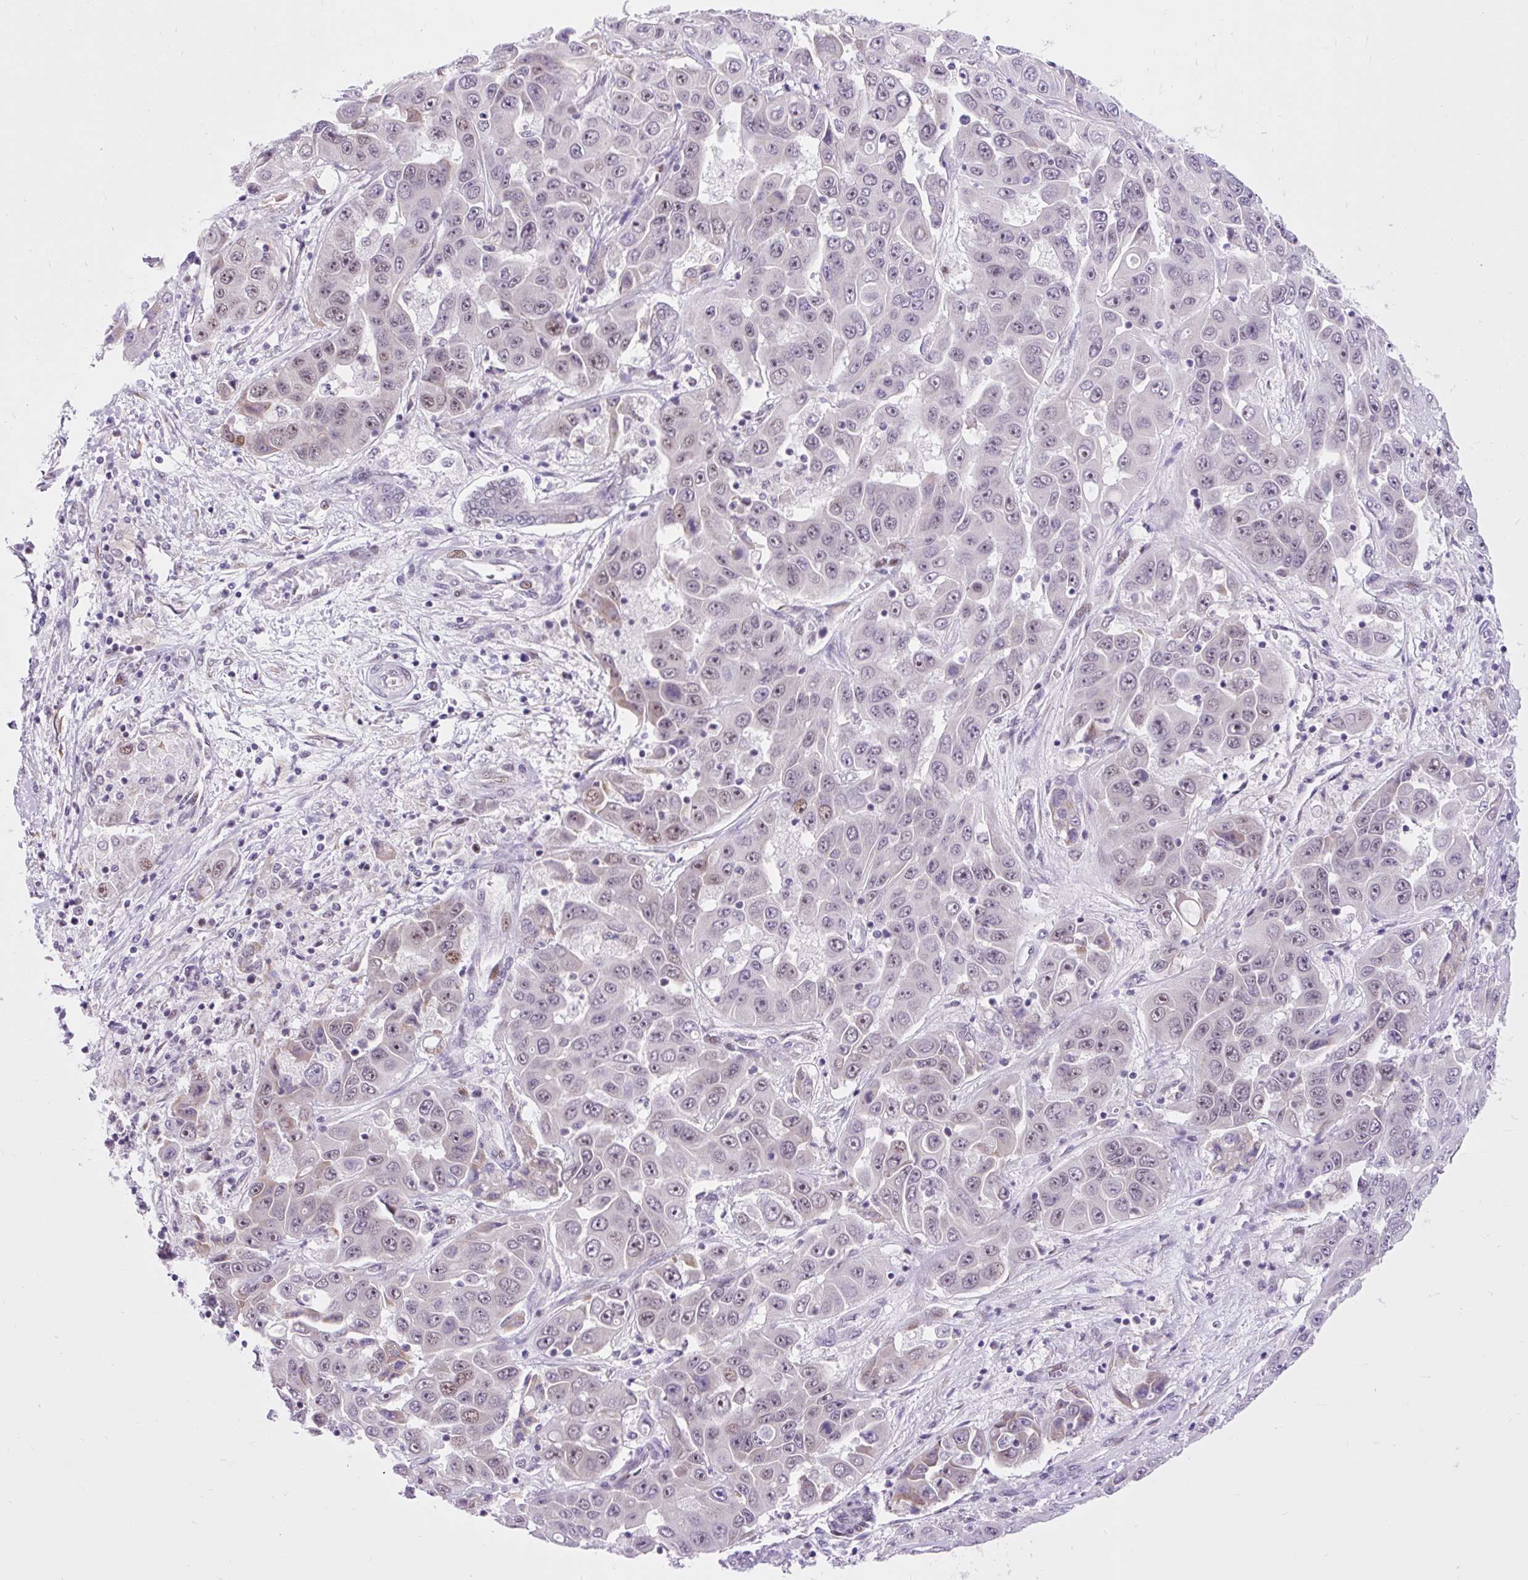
{"staining": {"intensity": "weak", "quantity": "<25%", "location": "nuclear"}, "tissue": "liver cancer", "cell_type": "Tumor cells", "image_type": "cancer", "snomed": [{"axis": "morphology", "description": "Cholangiocarcinoma"}, {"axis": "topography", "description": "Liver"}], "caption": "Immunohistochemistry (IHC) image of neoplastic tissue: human liver cholangiocarcinoma stained with DAB demonstrates no significant protein staining in tumor cells.", "gene": "CLK2", "patient": {"sex": "female", "age": 52}}